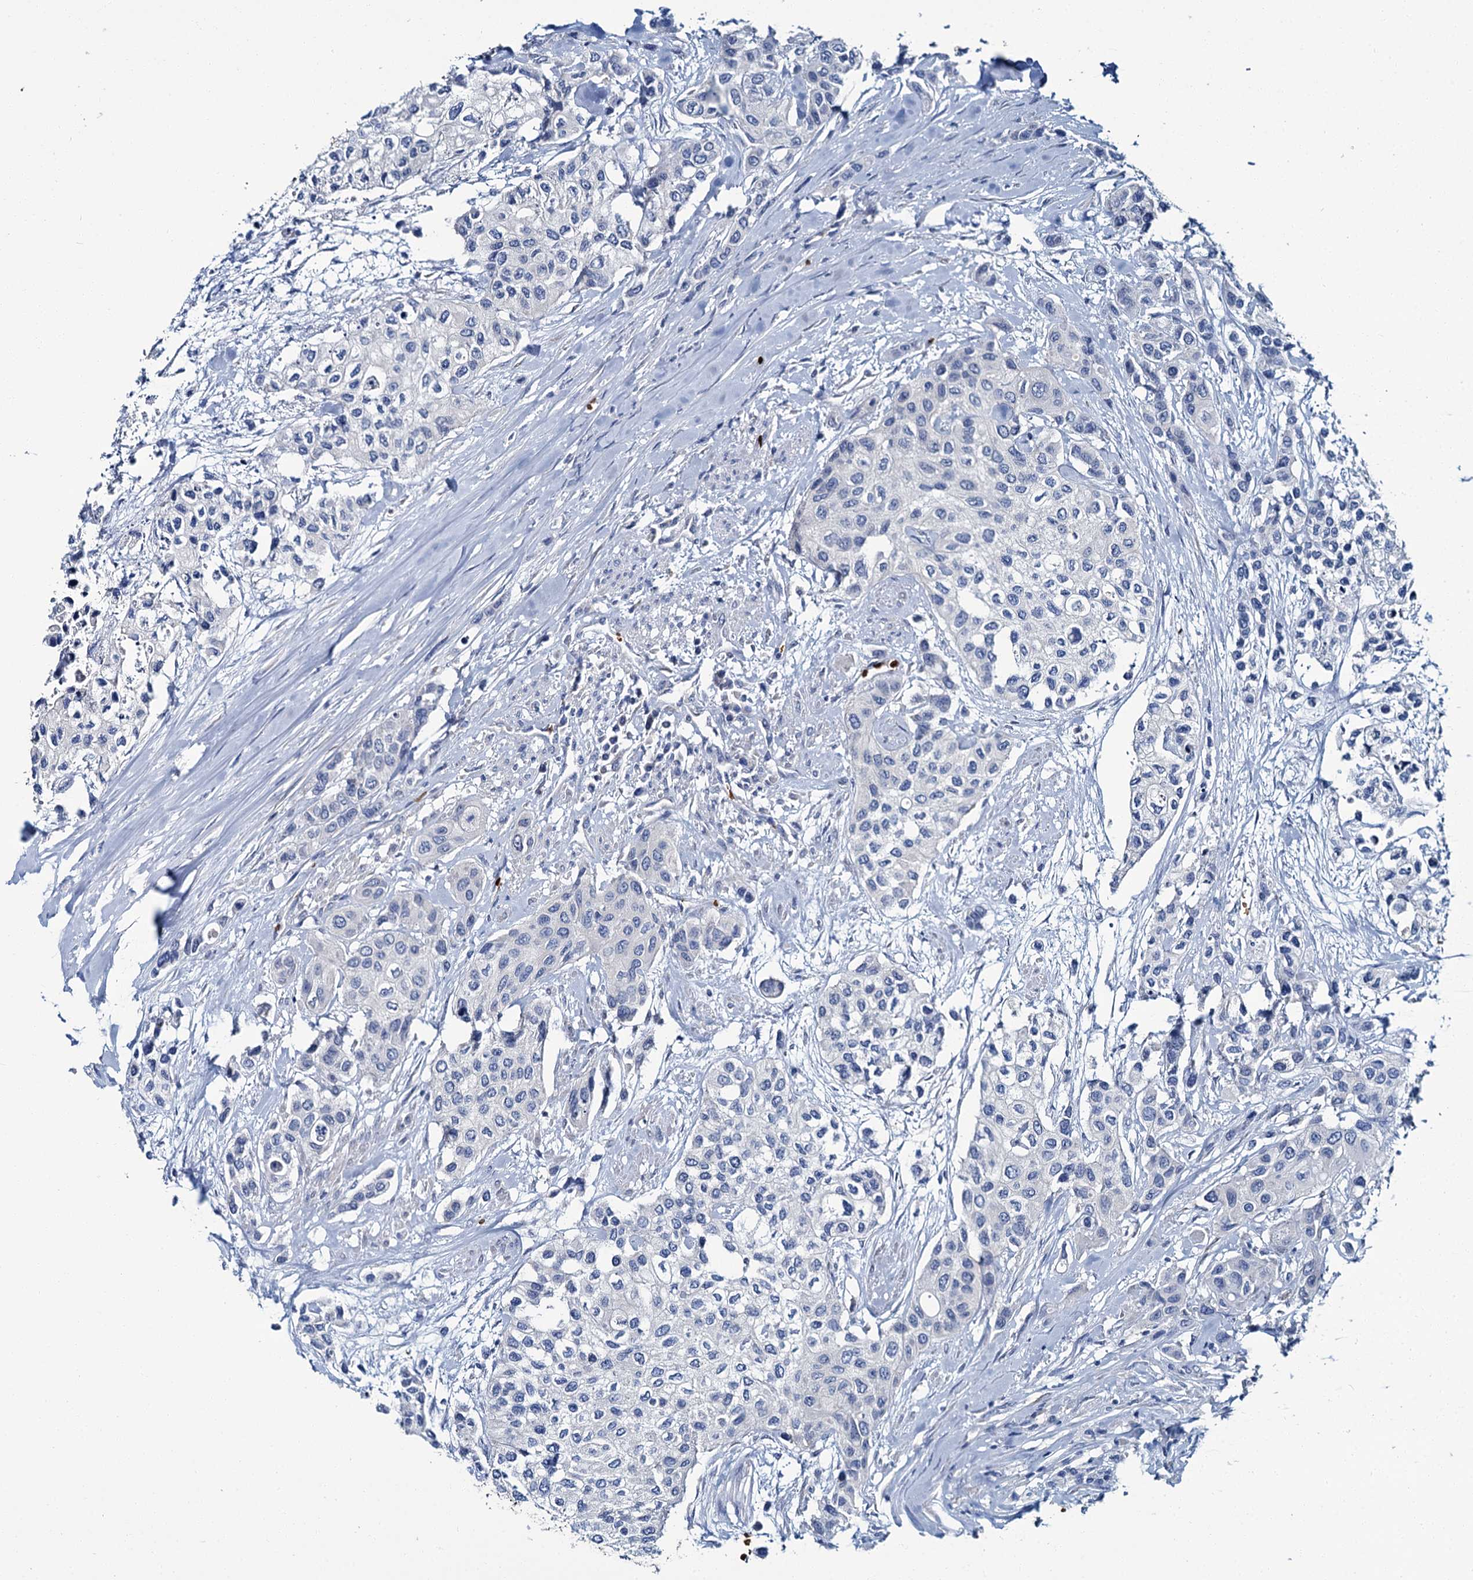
{"staining": {"intensity": "negative", "quantity": "none", "location": "none"}, "tissue": "urothelial cancer", "cell_type": "Tumor cells", "image_type": "cancer", "snomed": [{"axis": "morphology", "description": "Normal tissue, NOS"}, {"axis": "morphology", "description": "Urothelial carcinoma, High grade"}, {"axis": "topography", "description": "Vascular tissue"}, {"axis": "topography", "description": "Urinary bladder"}], "caption": "IHC of human high-grade urothelial carcinoma reveals no positivity in tumor cells.", "gene": "ATG2A", "patient": {"sex": "female", "age": 56}}